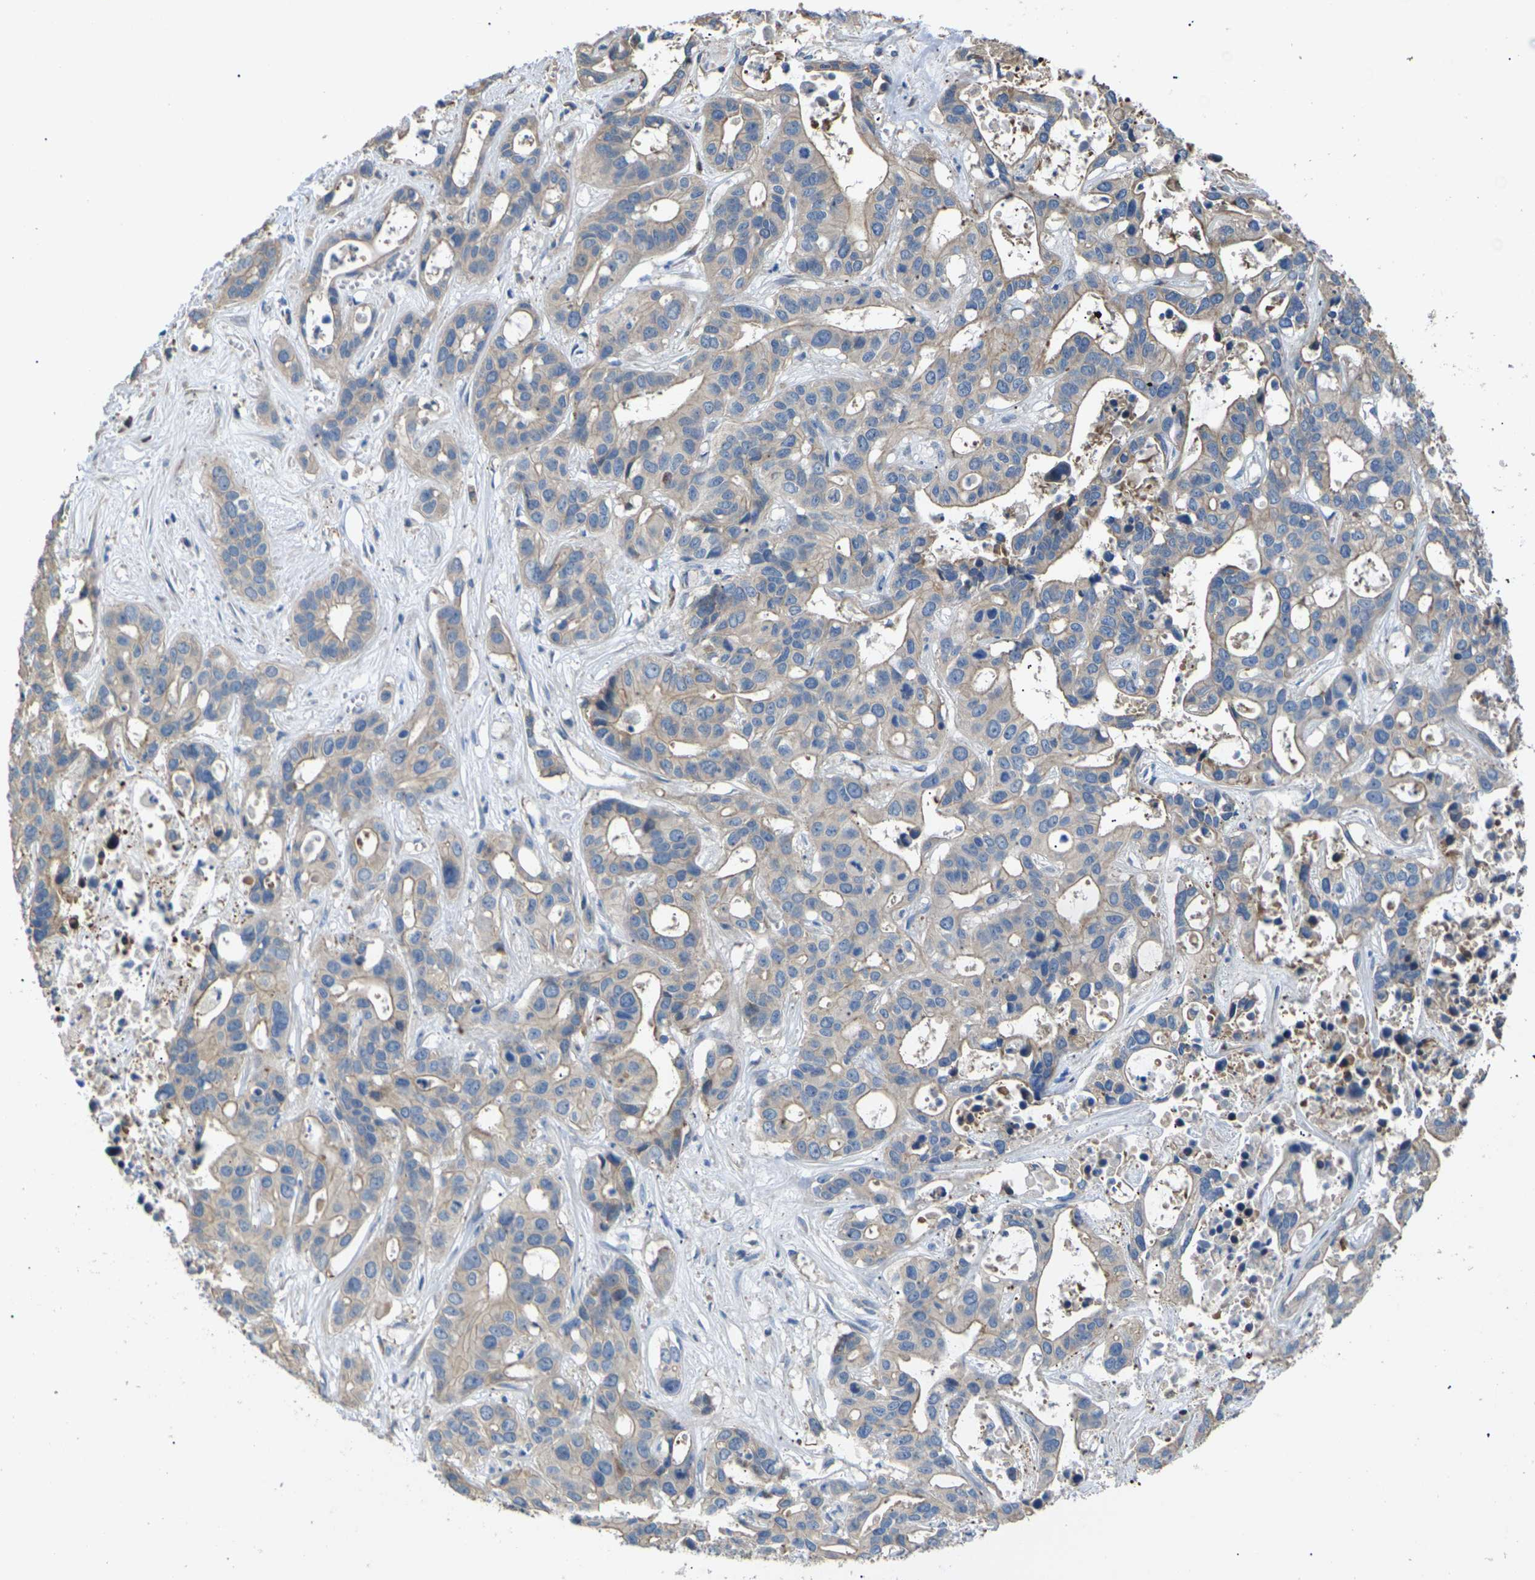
{"staining": {"intensity": "moderate", "quantity": "25%-75%", "location": "cytoplasmic/membranous"}, "tissue": "liver cancer", "cell_type": "Tumor cells", "image_type": "cancer", "snomed": [{"axis": "morphology", "description": "Cholangiocarcinoma"}, {"axis": "topography", "description": "Liver"}], "caption": "IHC of liver cancer demonstrates medium levels of moderate cytoplasmic/membranous expression in approximately 25%-75% of tumor cells. The staining is performed using DAB brown chromogen to label protein expression. The nuclei are counter-stained blue using hematoxylin.", "gene": "KLHDC8B", "patient": {"sex": "female", "age": 65}}